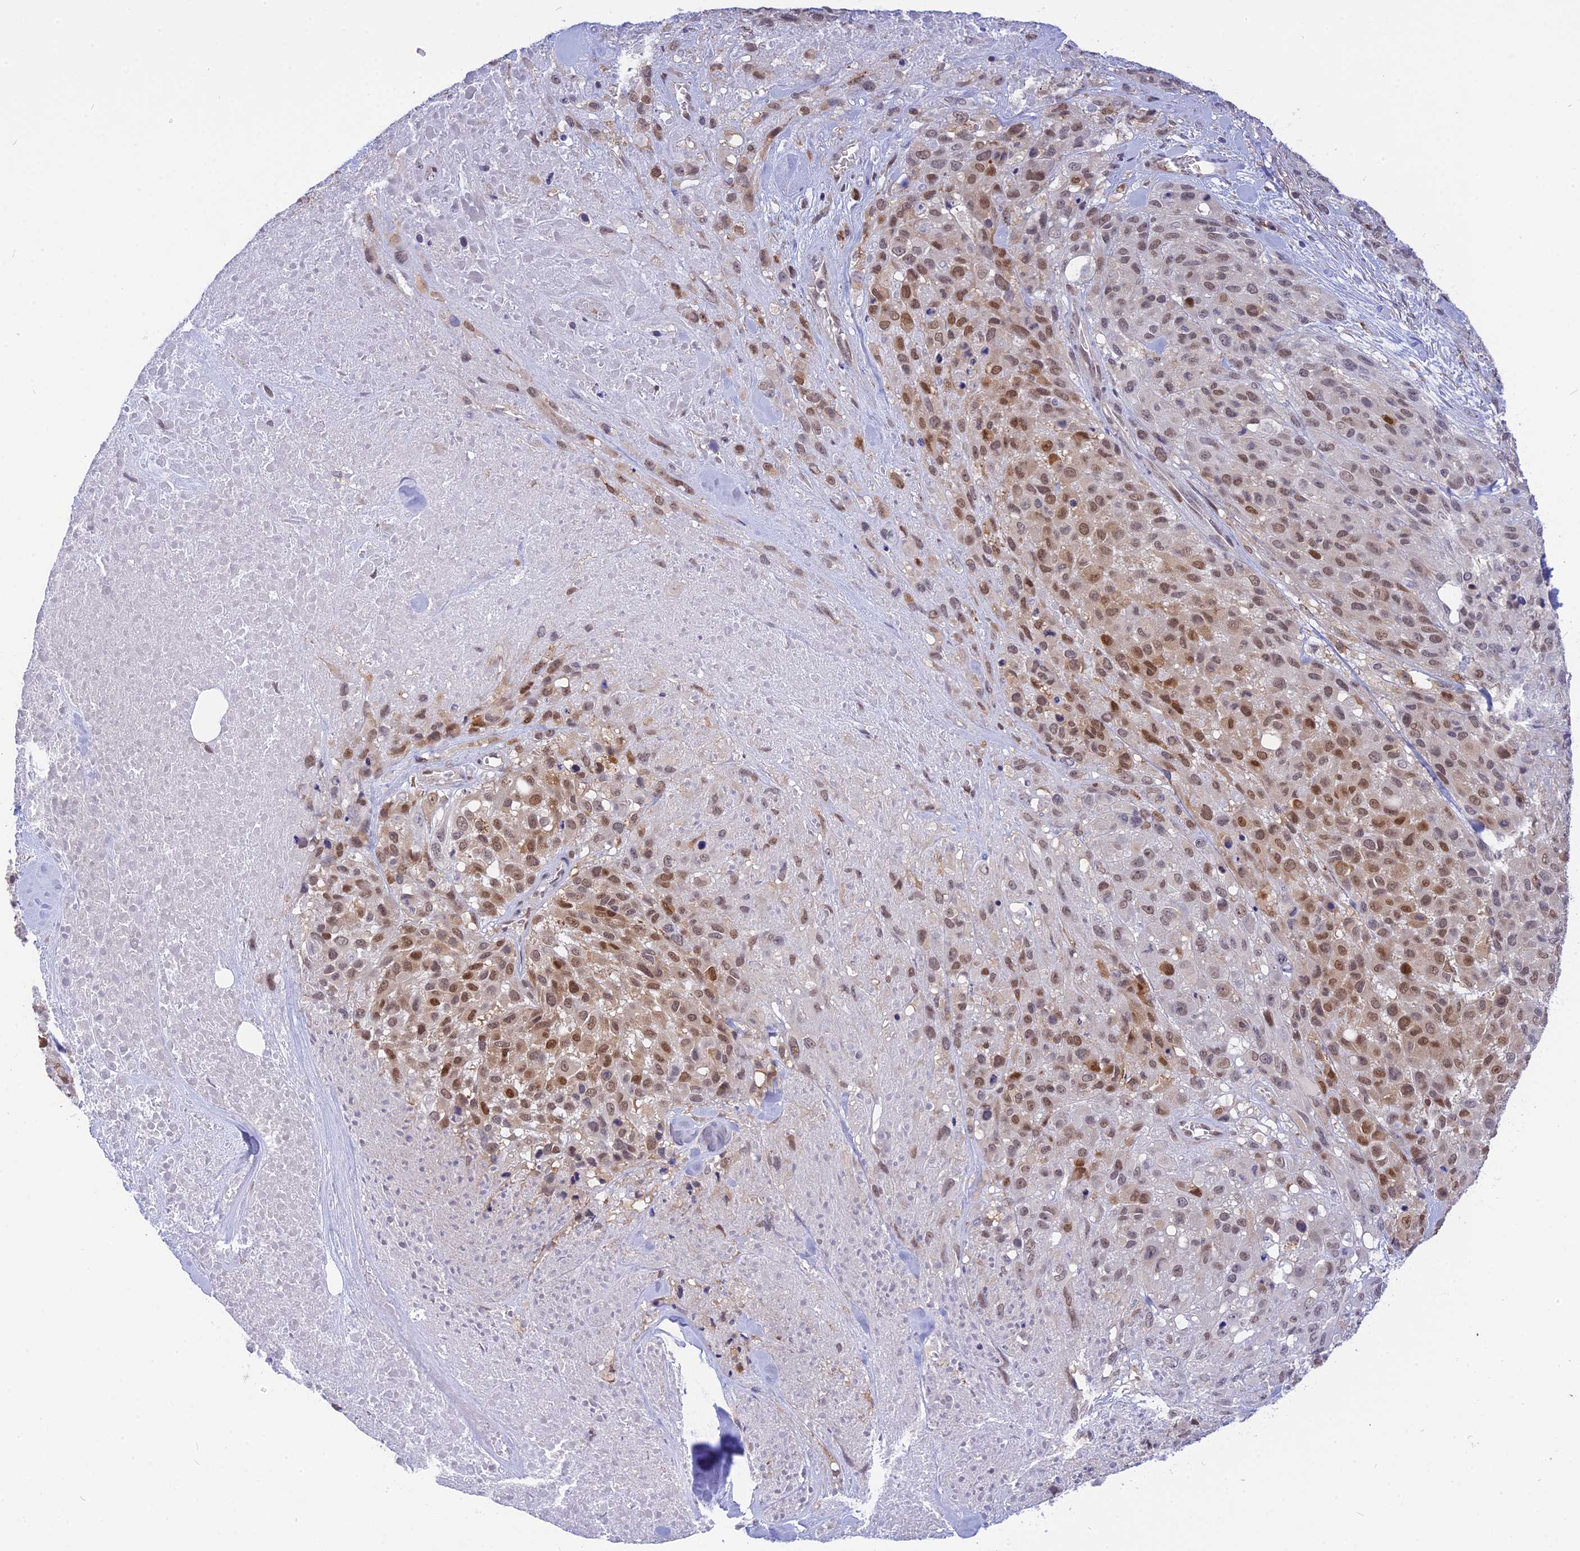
{"staining": {"intensity": "moderate", "quantity": ">75%", "location": "nuclear"}, "tissue": "melanoma", "cell_type": "Tumor cells", "image_type": "cancer", "snomed": [{"axis": "morphology", "description": "Malignant melanoma, Metastatic site"}, {"axis": "topography", "description": "Skin"}], "caption": "Immunohistochemistry (DAB (3,3'-diaminobenzidine)) staining of malignant melanoma (metastatic site) exhibits moderate nuclear protein positivity in approximately >75% of tumor cells.", "gene": "KCTD14", "patient": {"sex": "female", "age": 81}}